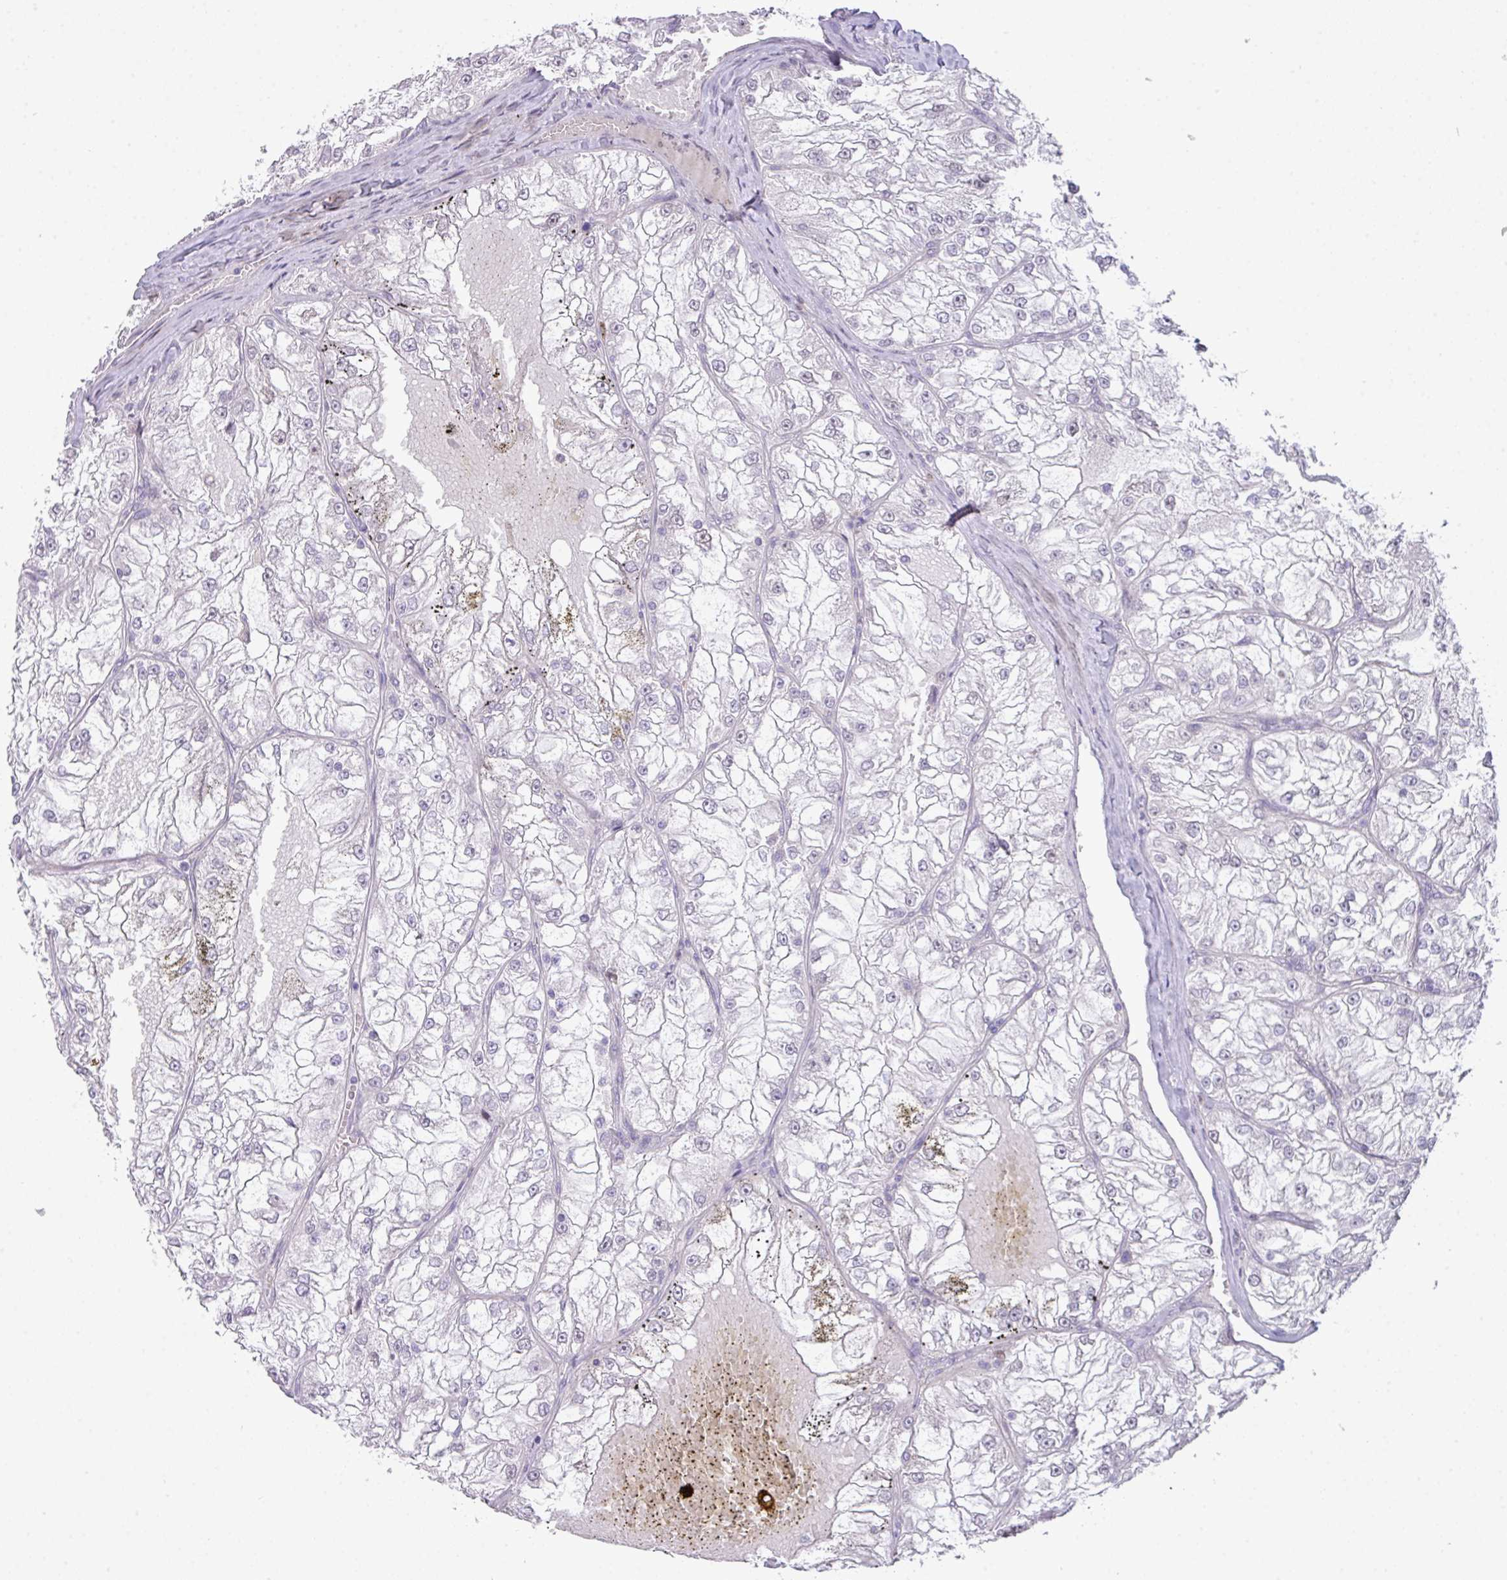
{"staining": {"intensity": "weak", "quantity": "<25%", "location": "nuclear"}, "tissue": "renal cancer", "cell_type": "Tumor cells", "image_type": "cancer", "snomed": [{"axis": "morphology", "description": "Adenocarcinoma, NOS"}, {"axis": "topography", "description": "Kidney"}], "caption": "High magnification brightfield microscopy of renal cancer stained with DAB (brown) and counterstained with hematoxylin (blue): tumor cells show no significant expression.", "gene": "ANKRD13B", "patient": {"sex": "female", "age": 72}}